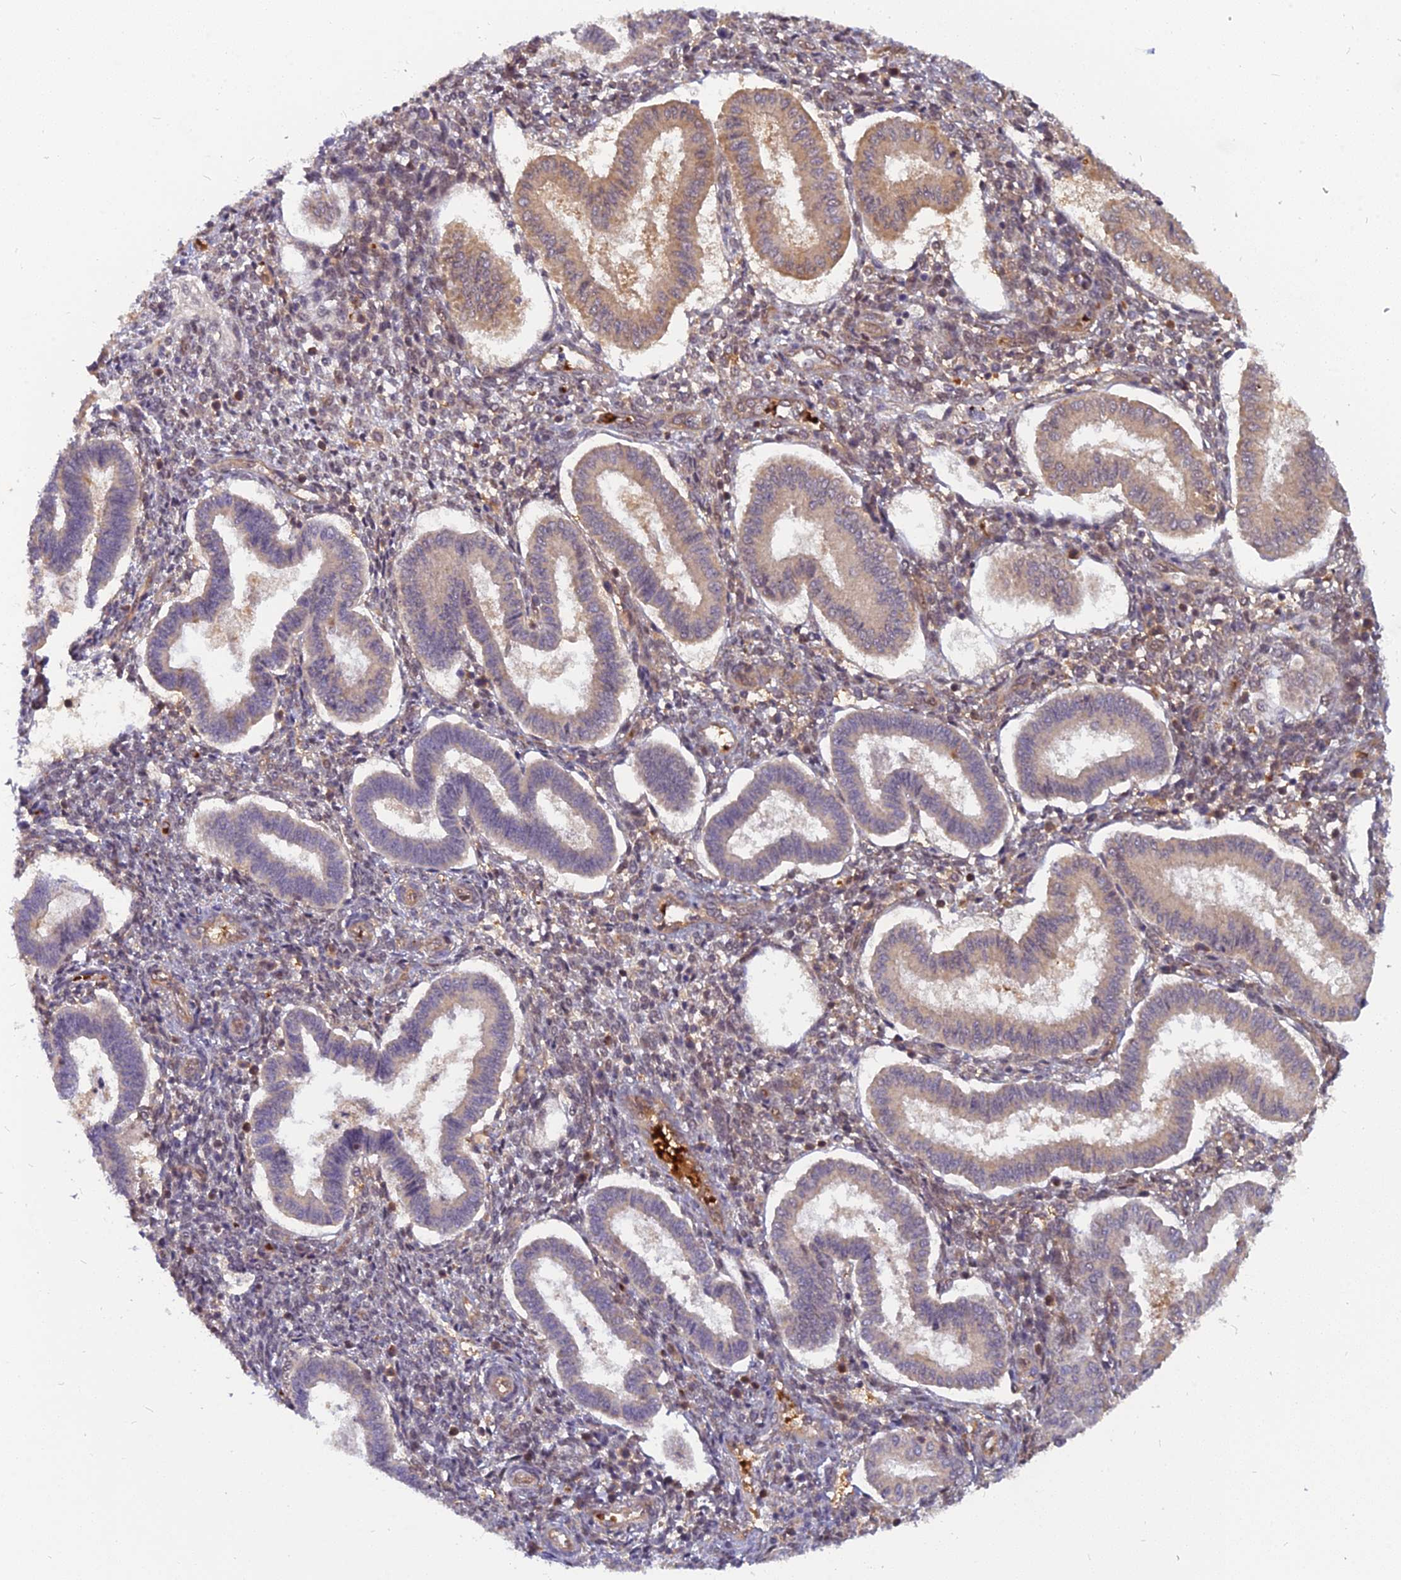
{"staining": {"intensity": "weak", "quantity": "25%-75%", "location": "cytoplasmic/membranous"}, "tissue": "endometrium", "cell_type": "Cells in endometrial stroma", "image_type": "normal", "snomed": [{"axis": "morphology", "description": "Normal tissue, NOS"}, {"axis": "topography", "description": "Endometrium"}], "caption": "Brown immunohistochemical staining in normal endometrium demonstrates weak cytoplasmic/membranous positivity in about 25%-75% of cells in endometrial stroma.", "gene": "ARL2BP", "patient": {"sex": "female", "age": 24}}